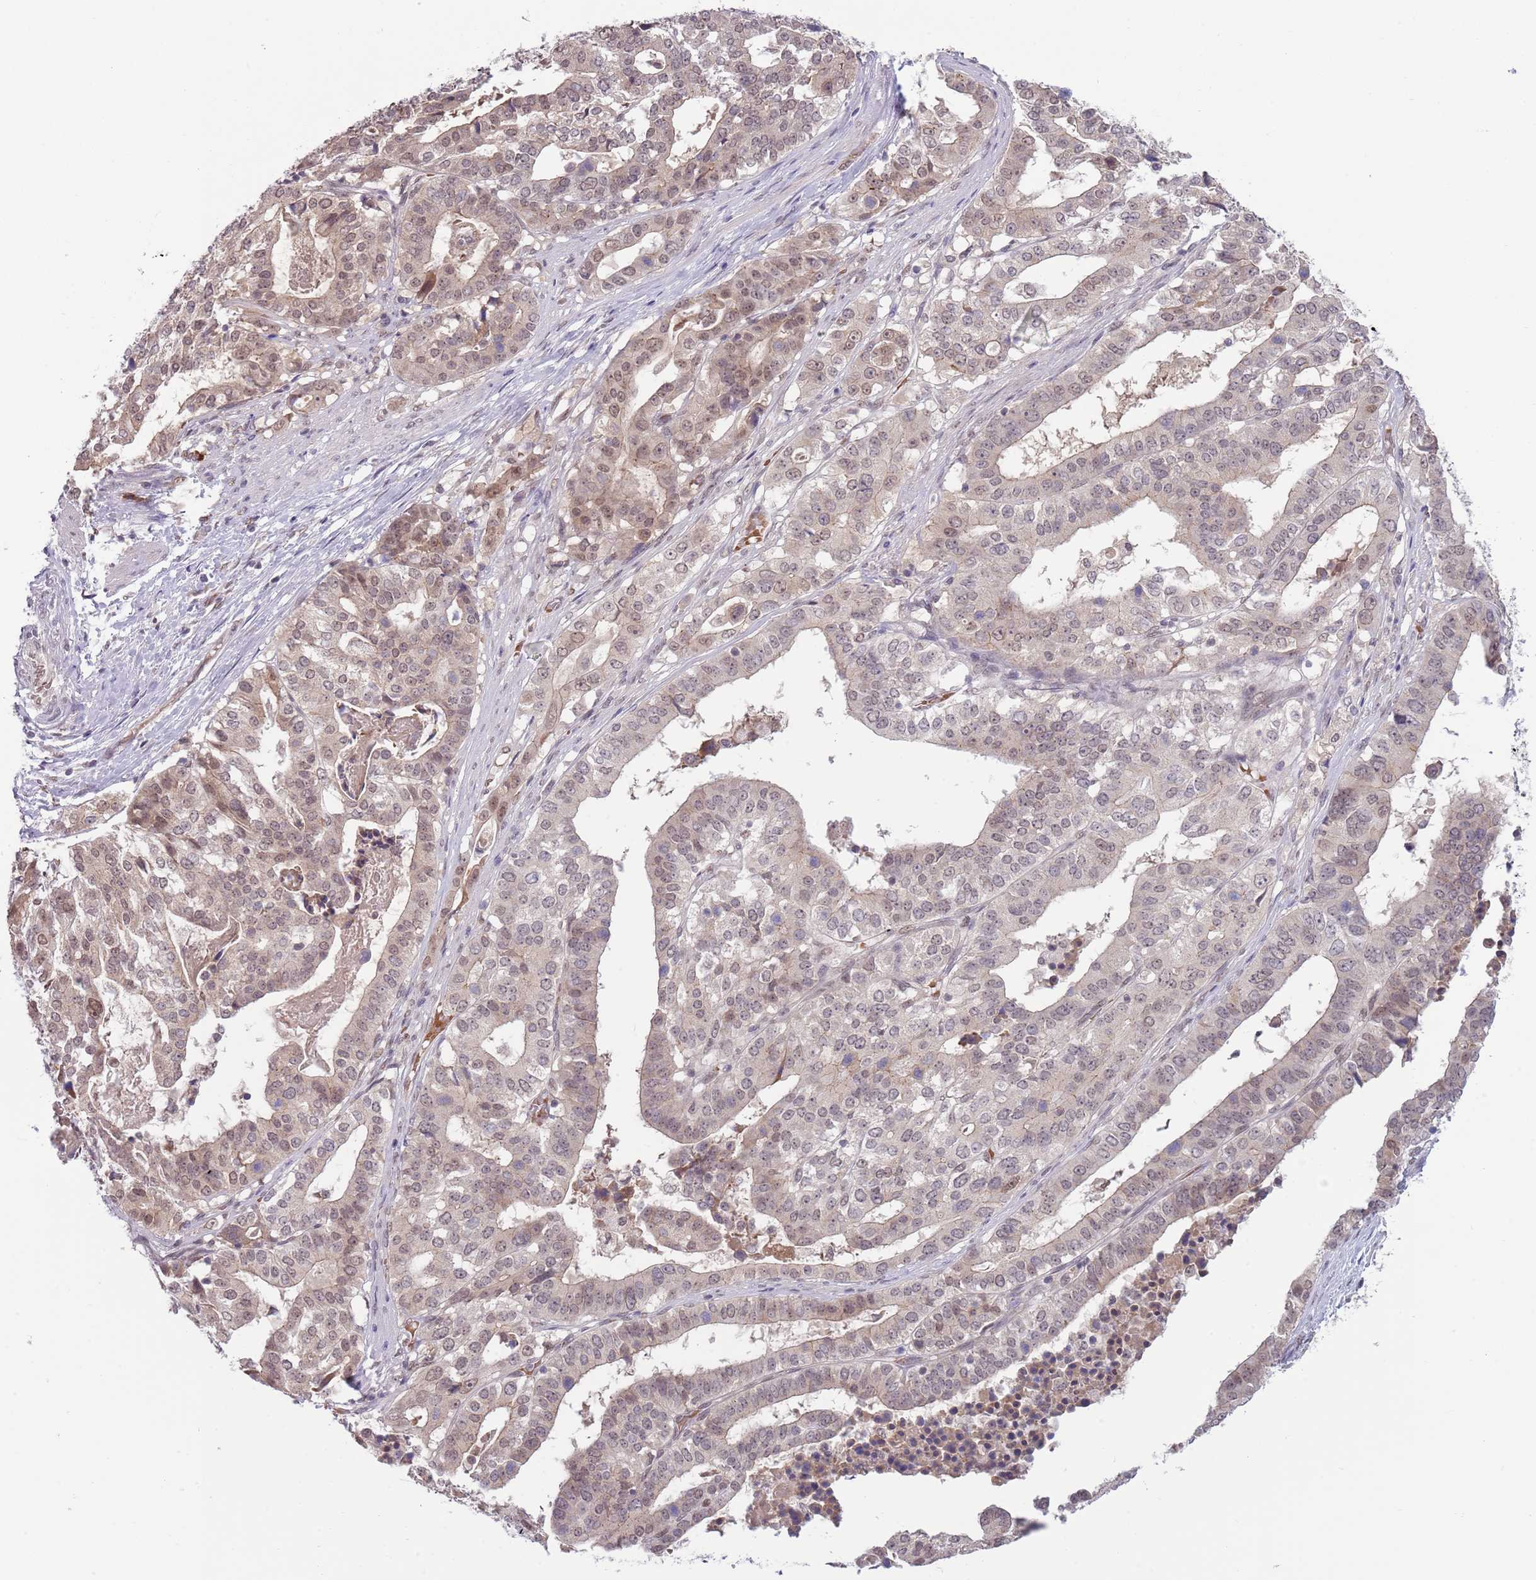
{"staining": {"intensity": "weak", "quantity": "25%-75%", "location": "nuclear"}, "tissue": "stomach cancer", "cell_type": "Tumor cells", "image_type": "cancer", "snomed": [{"axis": "morphology", "description": "Adenocarcinoma, NOS"}, {"axis": "topography", "description": "Stomach"}], "caption": "Approximately 25%-75% of tumor cells in stomach cancer reveal weak nuclear protein positivity as visualized by brown immunohistochemical staining.", "gene": "TM2D1", "patient": {"sex": "male", "age": 48}}